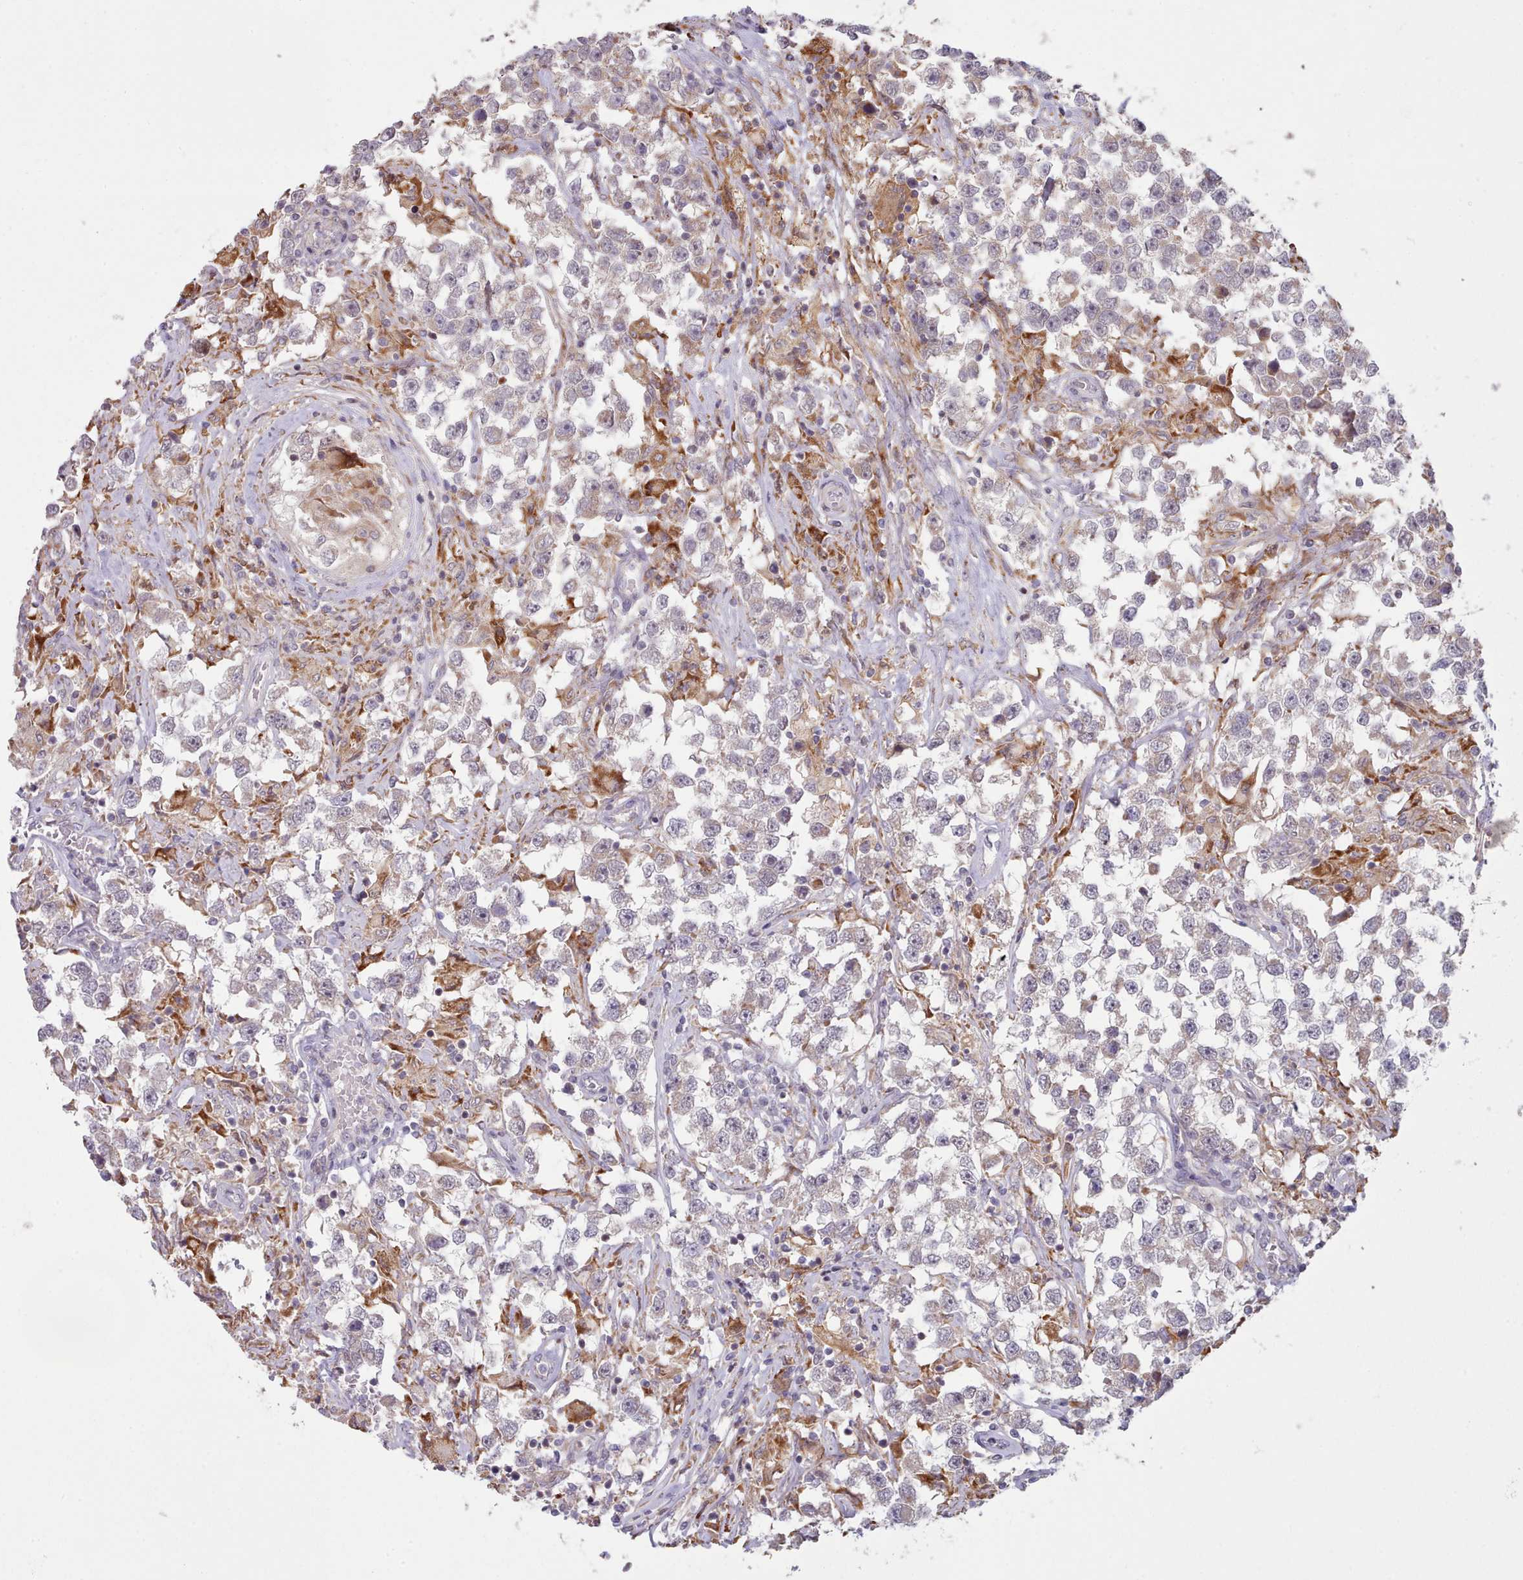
{"staining": {"intensity": "weak", "quantity": "25%-75%", "location": "cytoplasmic/membranous"}, "tissue": "testis cancer", "cell_type": "Tumor cells", "image_type": "cancer", "snomed": [{"axis": "morphology", "description": "Seminoma, NOS"}, {"axis": "topography", "description": "Testis"}], "caption": "The photomicrograph shows staining of seminoma (testis), revealing weak cytoplasmic/membranous protein staining (brown color) within tumor cells. Immunohistochemistry (ihc) stains the protein in brown and the nuclei are stained blue.", "gene": "TRIM26", "patient": {"sex": "male", "age": 46}}